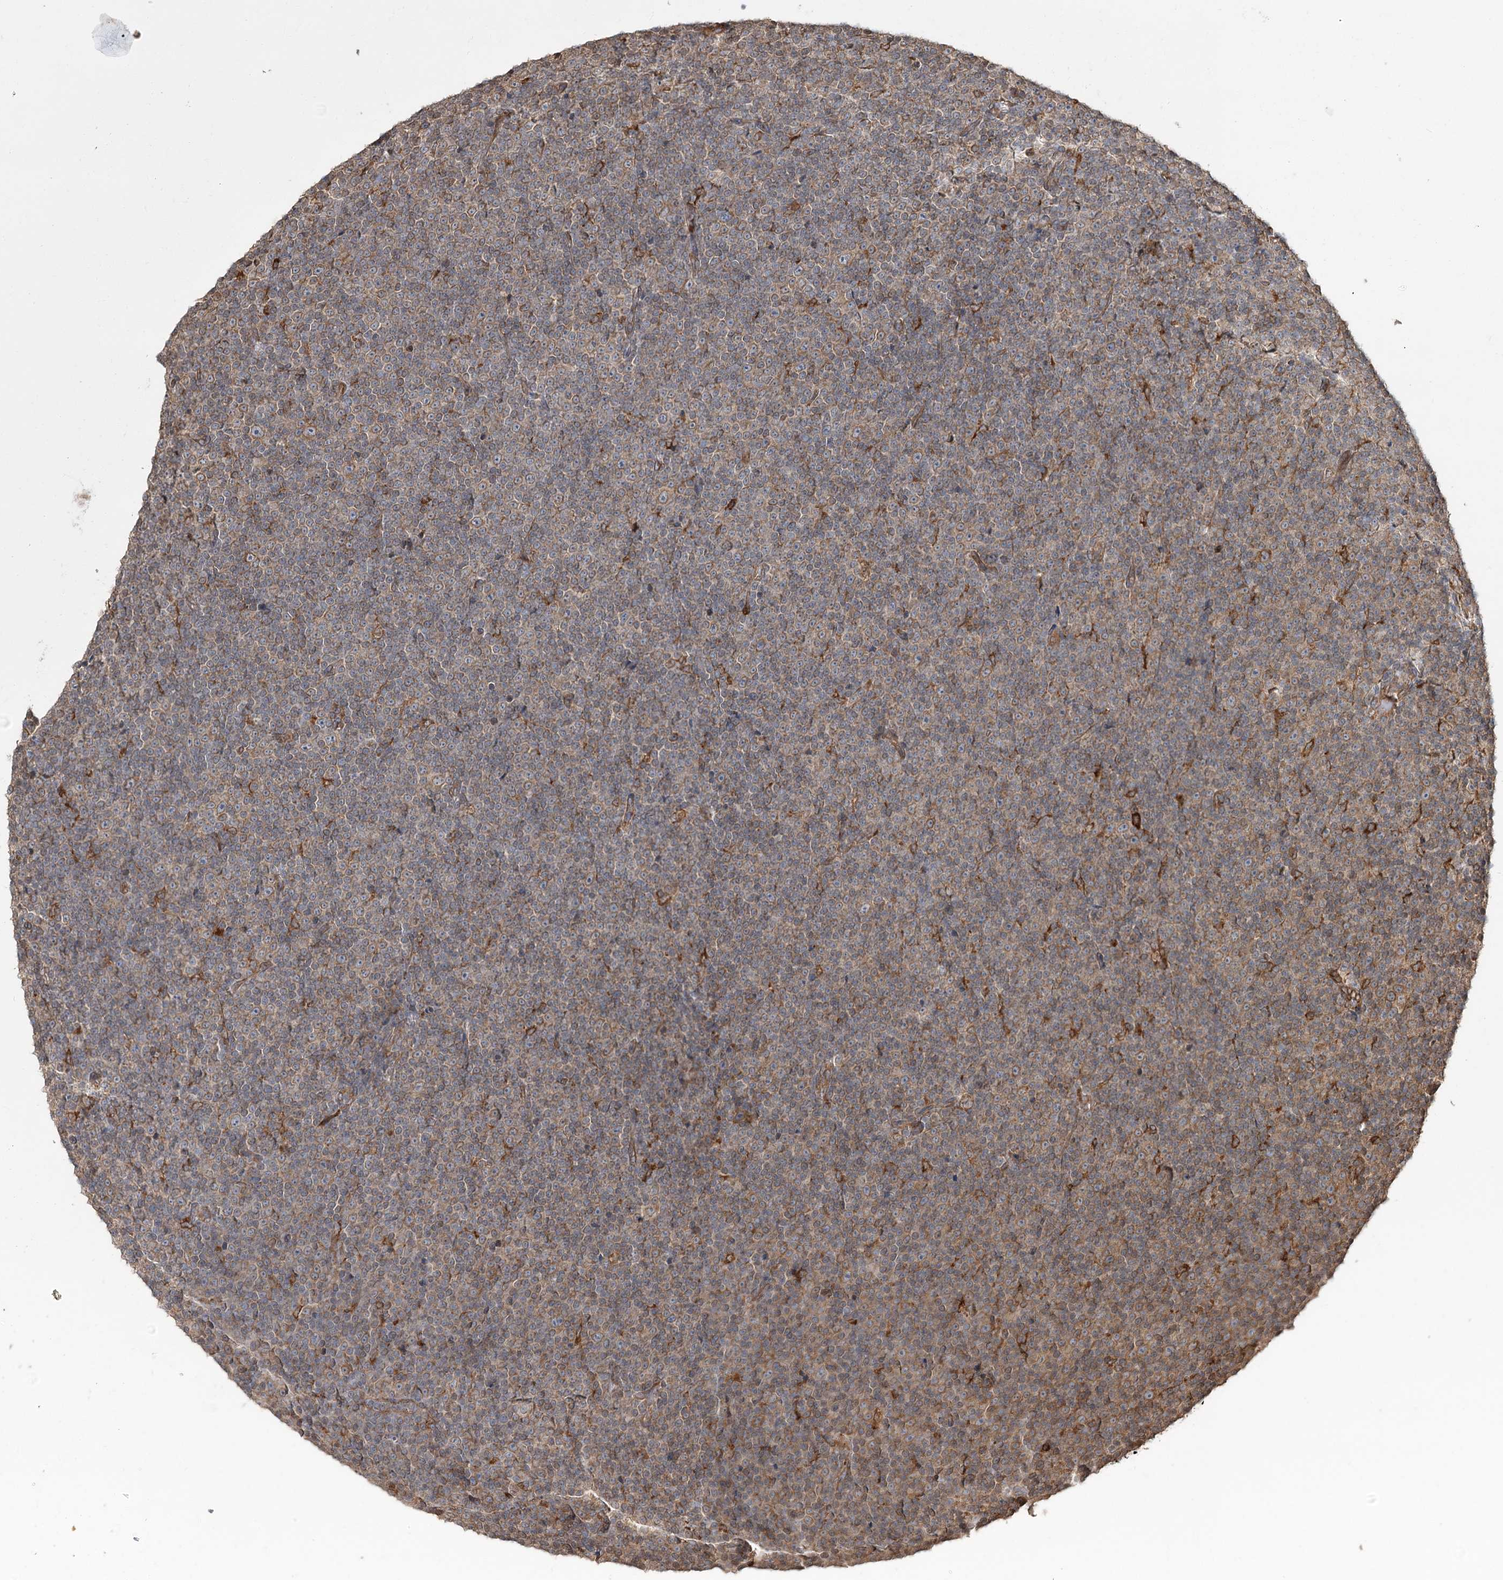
{"staining": {"intensity": "weak", "quantity": "25%-75%", "location": "cytoplasmic/membranous"}, "tissue": "lymphoma", "cell_type": "Tumor cells", "image_type": "cancer", "snomed": [{"axis": "morphology", "description": "Malignant lymphoma, non-Hodgkin's type, Low grade"}, {"axis": "topography", "description": "Lymph node"}], "caption": "Immunohistochemistry of human malignant lymphoma, non-Hodgkin's type (low-grade) displays low levels of weak cytoplasmic/membranous positivity in about 25%-75% of tumor cells.", "gene": "DNAJB14", "patient": {"sex": "female", "age": 67}}